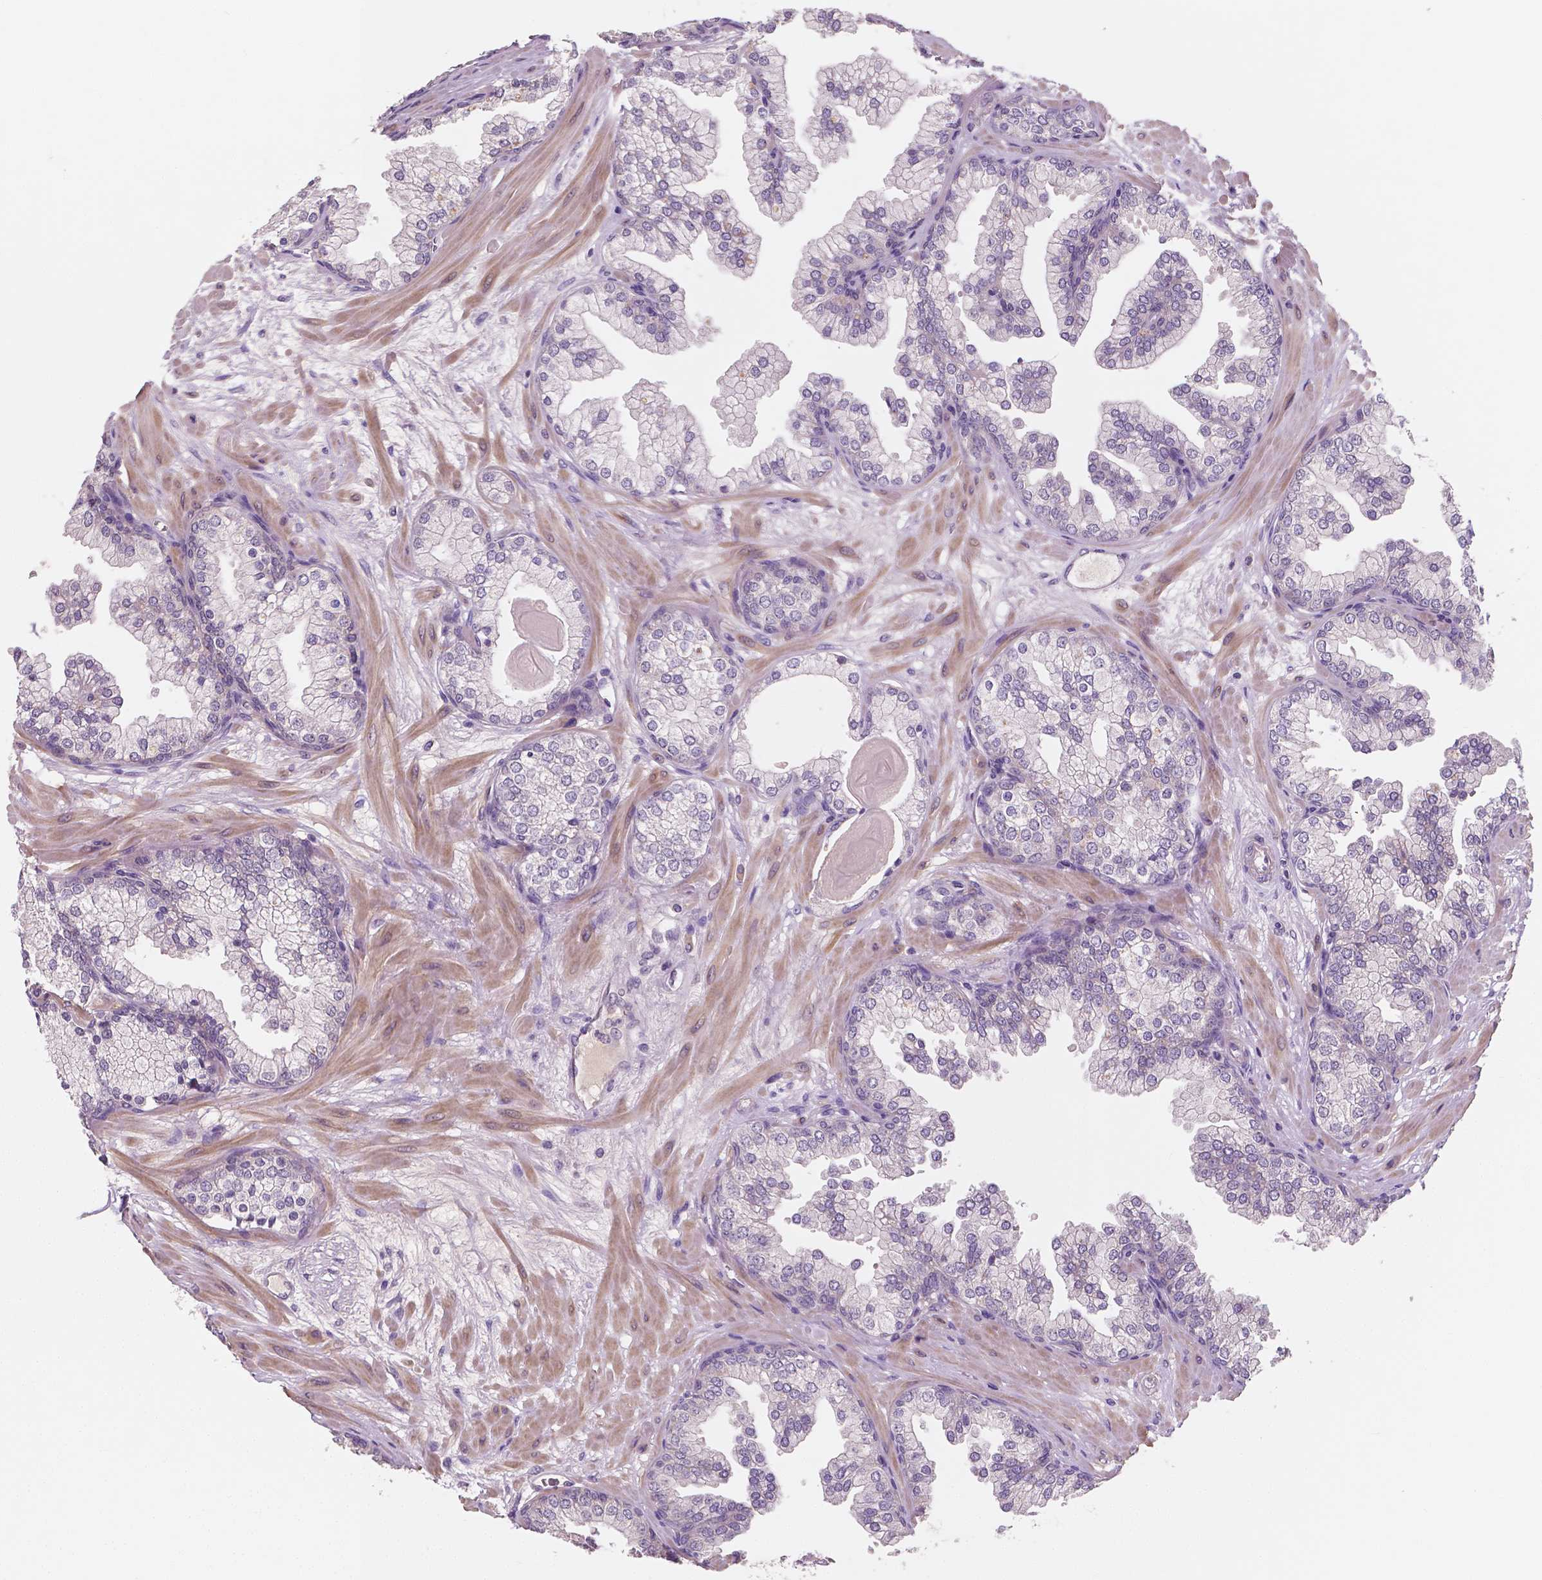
{"staining": {"intensity": "negative", "quantity": "none", "location": "none"}, "tissue": "prostate", "cell_type": "Glandular cells", "image_type": "normal", "snomed": [{"axis": "morphology", "description": "Normal tissue, NOS"}, {"axis": "topography", "description": "Prostate"}, {"axis": "topography", "description": "Peripheral nerve tissue"}], "caption": "The histopathology image exhibits no staining of glandular cells in normal prostate.", "gene": "LSM14B", "patient": {"sex": "male", "age": 61}}